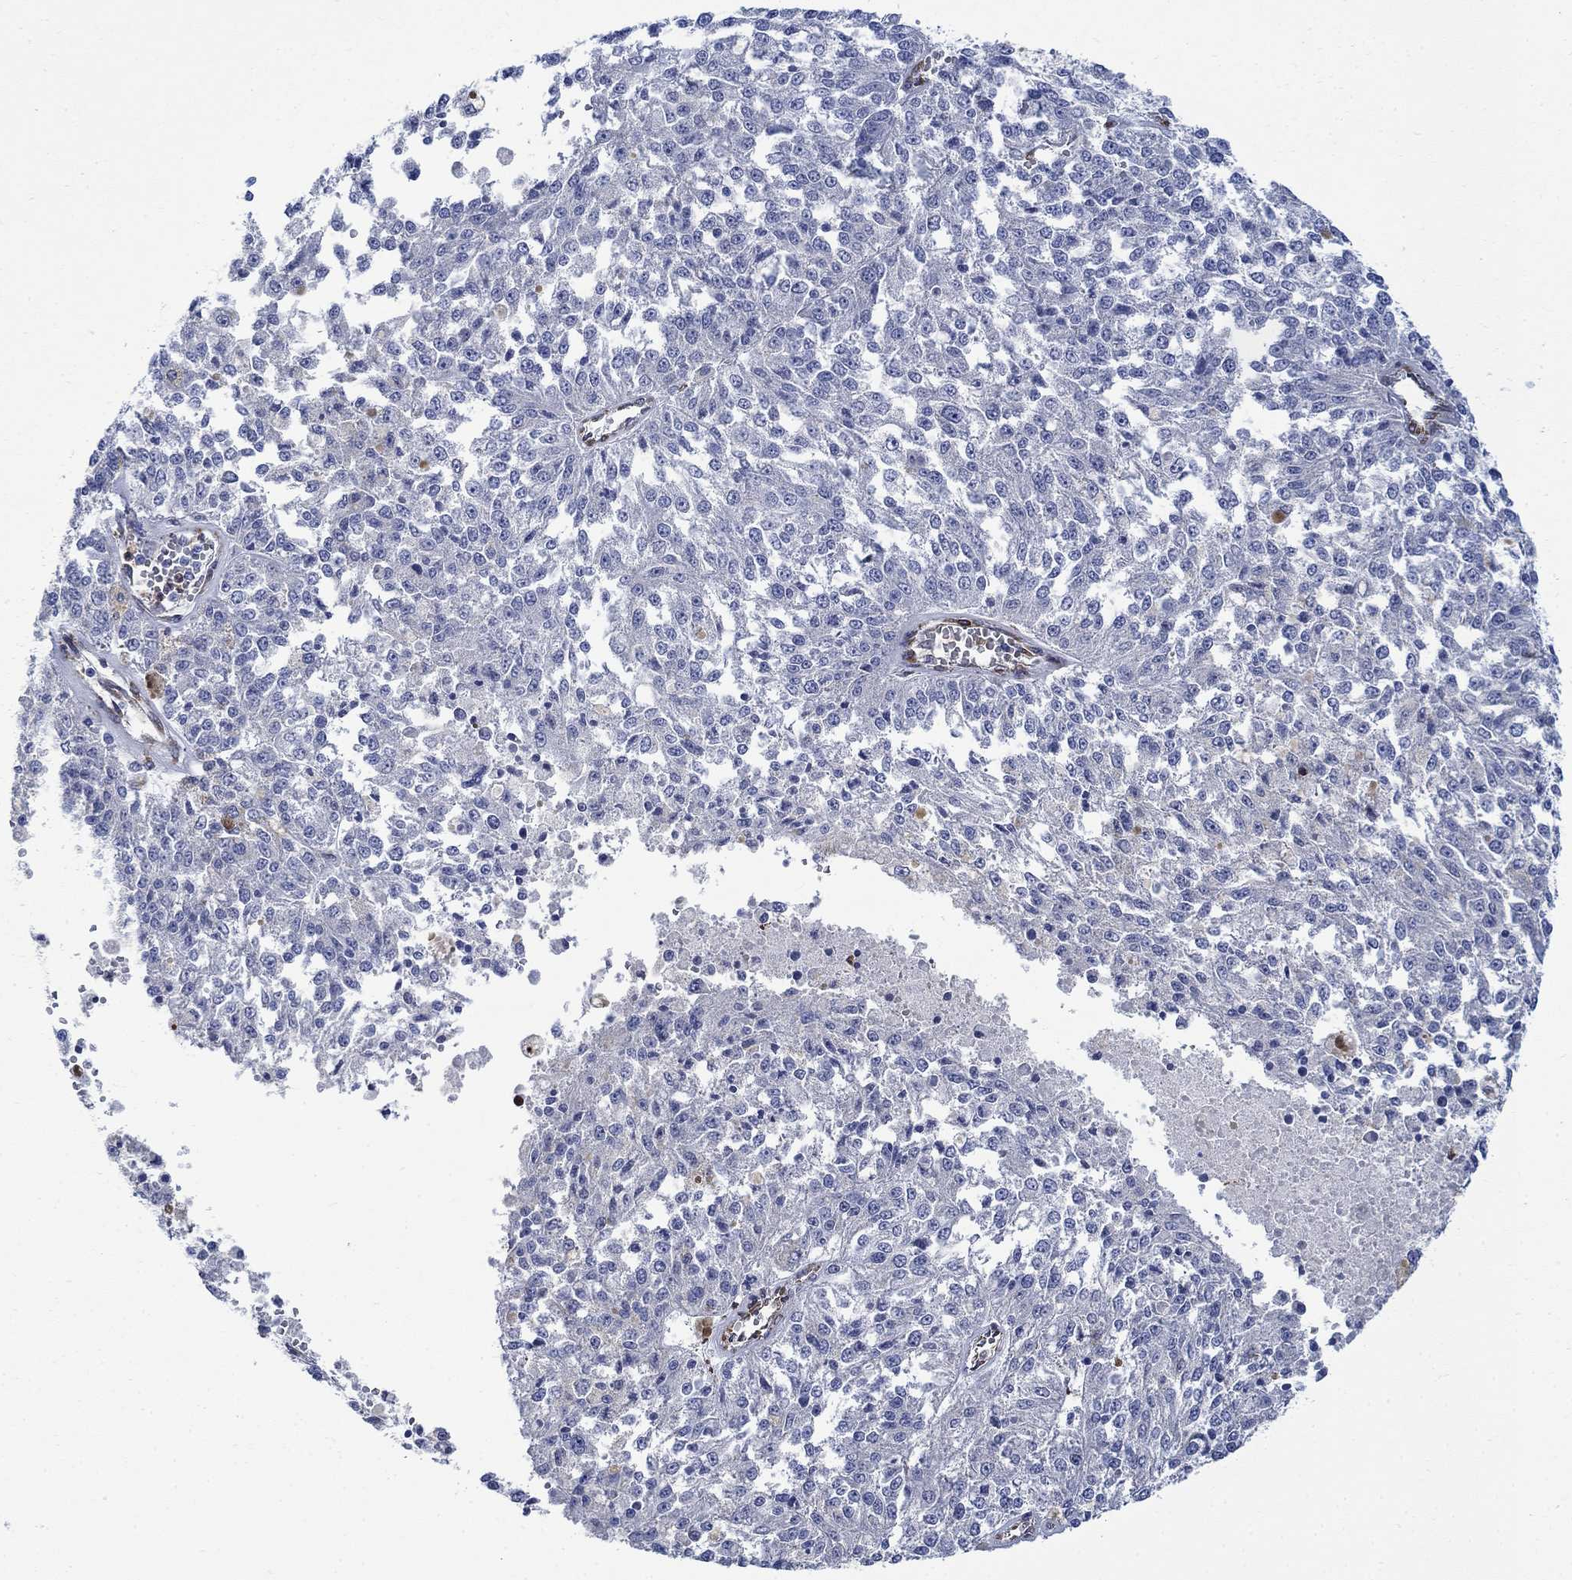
{"staining": {"intensity": "negative", "quantity": "none", "location": "none"}, "tissue": "melanoma", "cell_type": "Tumor cells", "image_type": "cancer", "snomed": [{"axis": "morphology", "description": "Malignant melanoma, Metastatic site"}, {"axis": "topography", "description": "Lymph node"}], "caption": "This is an IHC micrograph of human malignant melanoma (metastatic site). There is no staining in tumor cells.", "gene": "TGM2", "patient": {"sex": "female", "age": 64}}